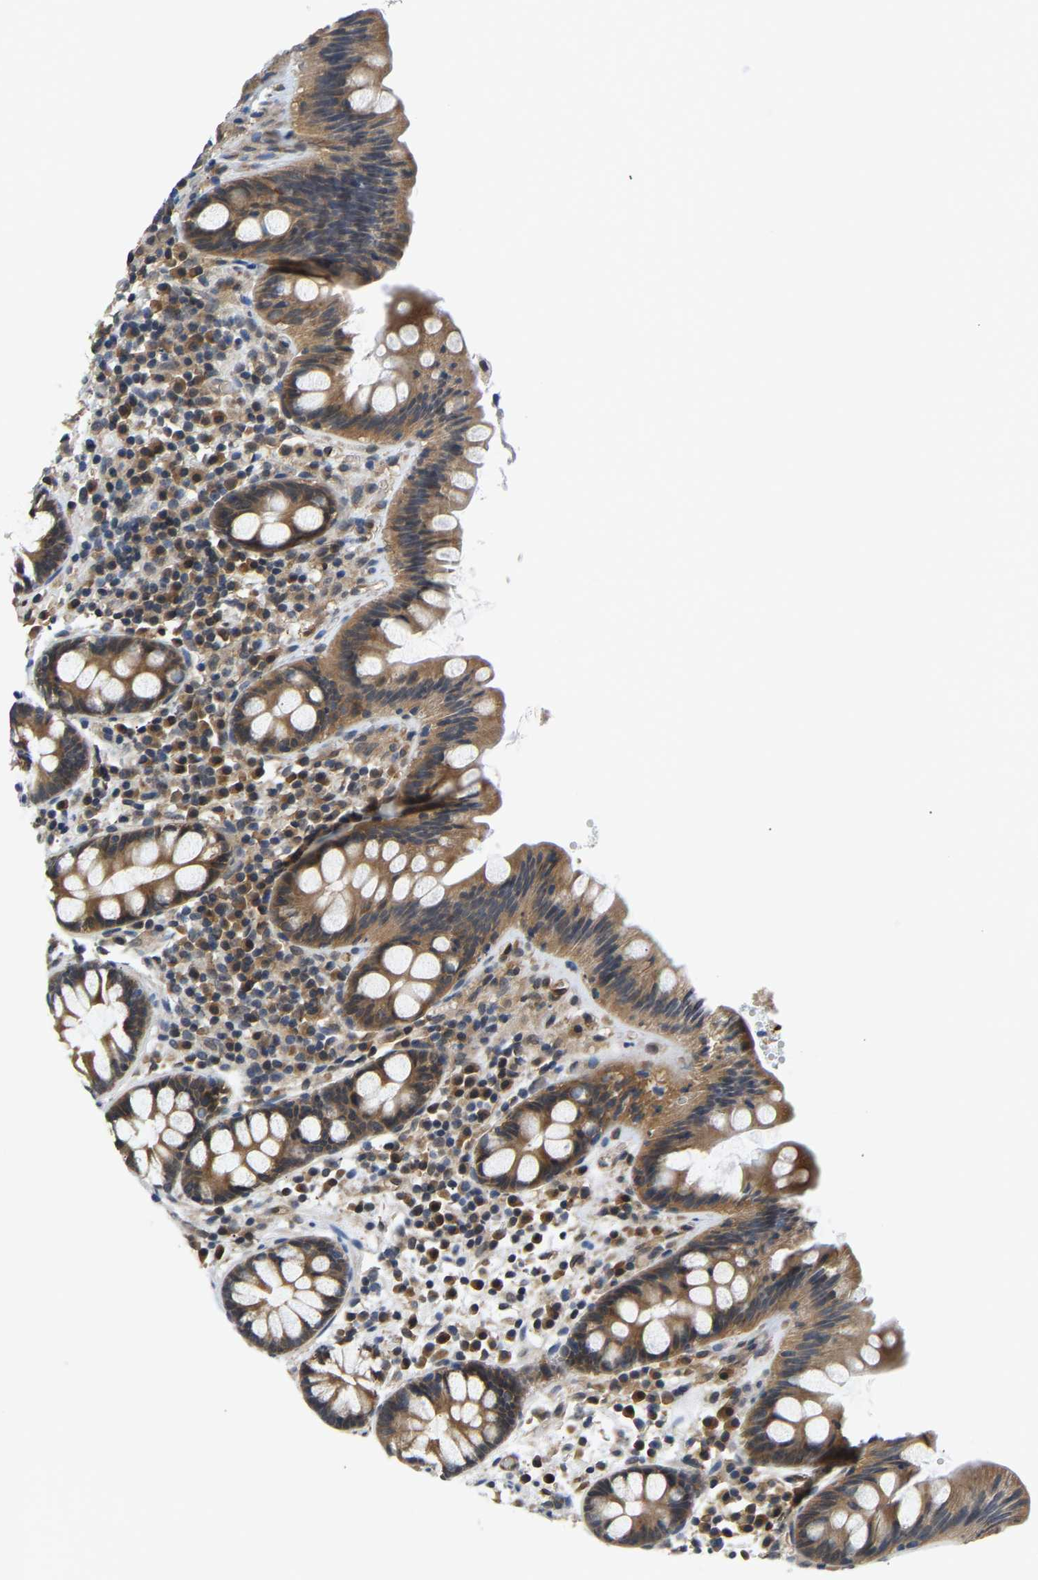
{"staining": {"intensity": "moderate", "quantity": ">75%", "location": "cytoplasmic/membranous"}, "tissue": "colon", "cell_type": "Endothelial cells", "image_type": "normal", "snomed": [{"axis": "morphology", "description": "Normal tissue, NOS"}, {"axis": "topography", "description": "Colon"}], "caption": "The image exhibits immunohistochemical staining of normal colon. There is moderate cytoplasmic/membranous expression is appreciated in about >75% of endothelial cells.", "gene": "ARHGEF12", "patient": {"sex": "female", "age": 80}}